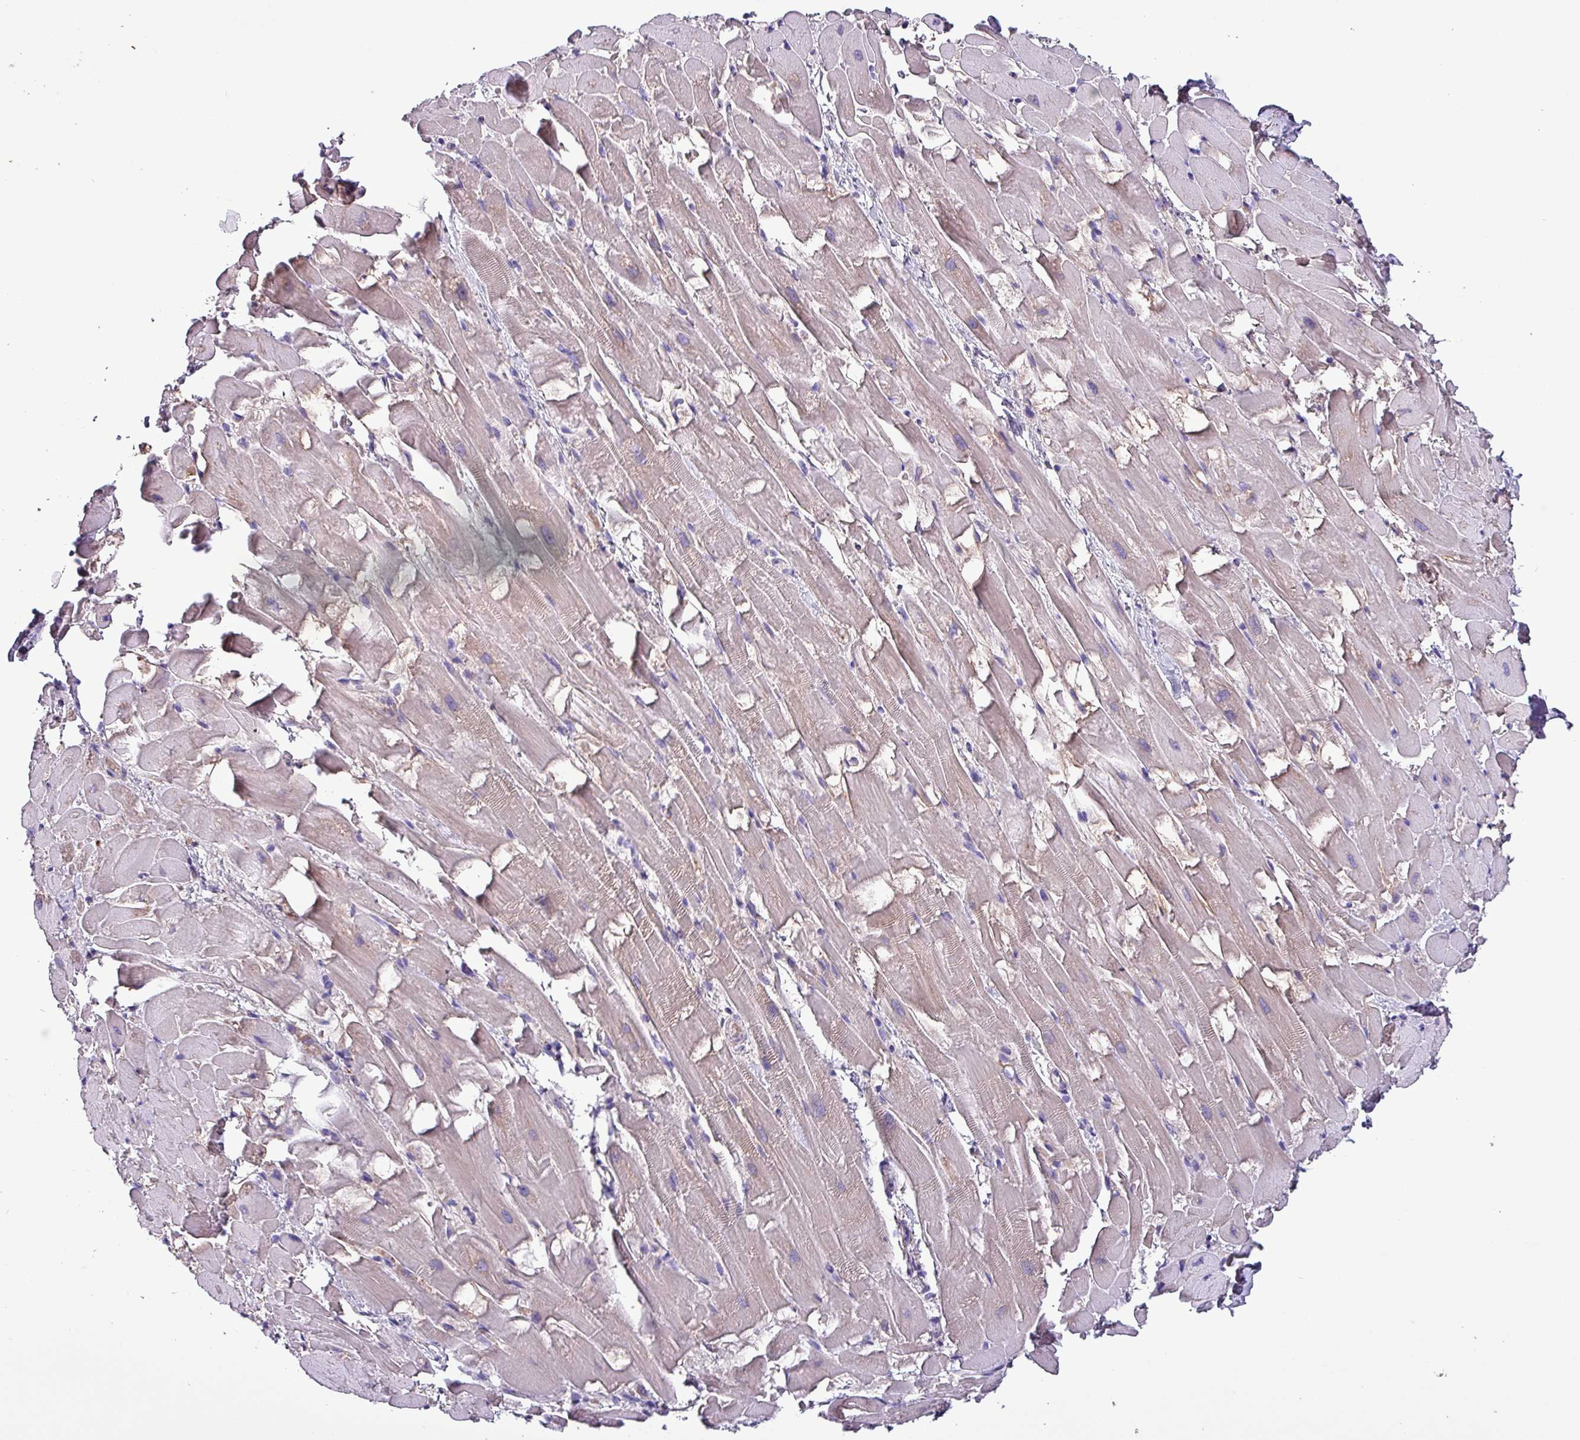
{"staining": {"intensity": "weak", "quantity": "25%-75%", "location": "cytoplasmic/membranous"}, "tissue": "heart muscle", "cell_type": "Cardiomyocytes", "image_type": "normal", "snomed": [{"axis": "morphology", "description": "Normal tissue, NOS"}, {"axis": "topography", "description": "Heart"}], "caption": "Brown immunohistochemical staining in benign human heart muscle demonstrates weak cytoplasmic/membranous positivity in about 25%-75% of cardiomyocytes.", "gene": "HPR", "patient": {"sex": "male", "age": 37}}